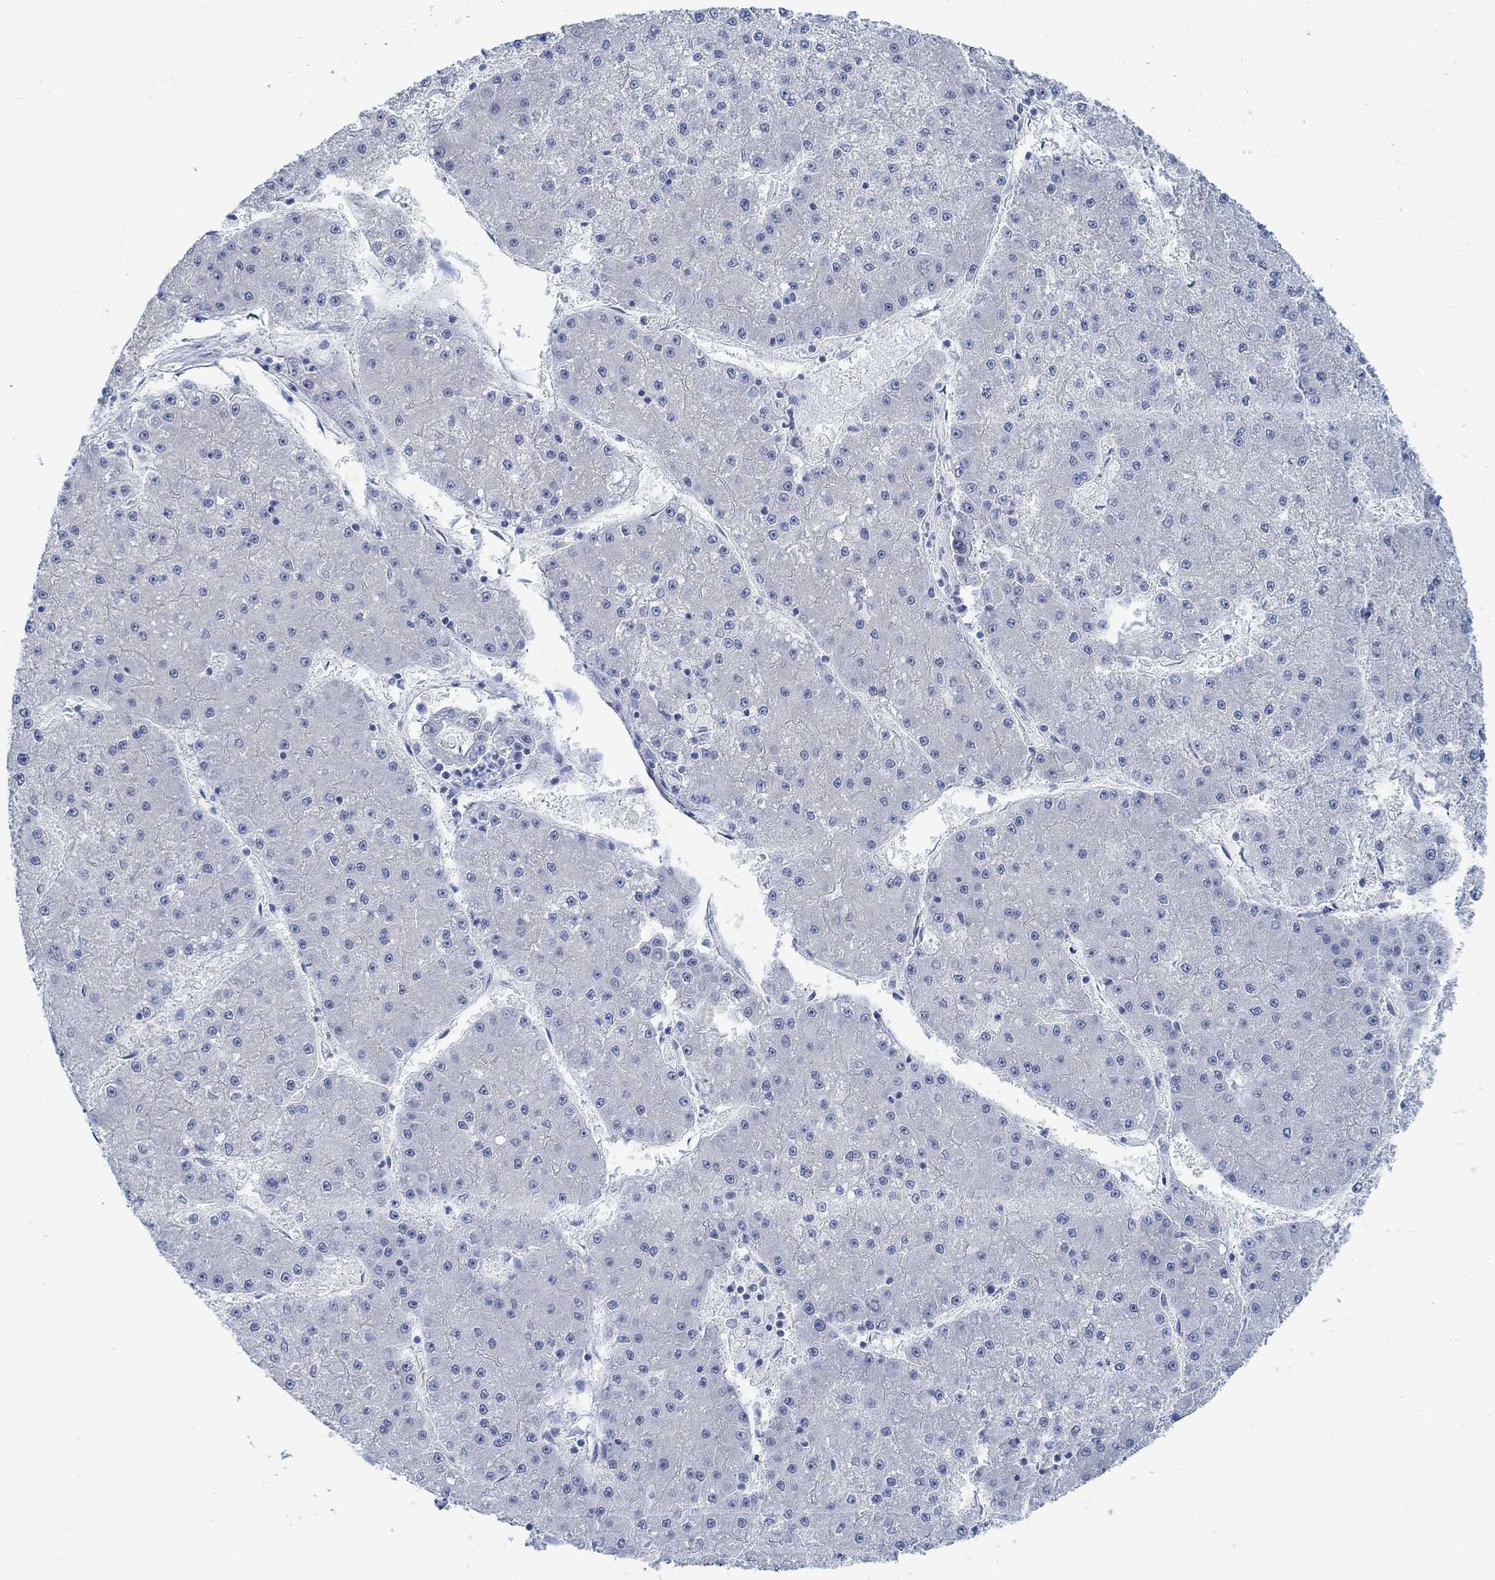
{"staining": {"intensity": "negative", "quantity": "none", "location": "none"}, "tissue": "liver cancer", "cell_type": "Tumor cells", "image_type": "cancer", "snomed": [{"axis": "morphology", "description": "Carcinoma, Hepatocellular, NOS"}, {"axis": "topography", "description": "Liver"}], "caption": "A histopathology image of hepatocellular carcinoma (liver) stained for a protein reveals no brown staining in tumor cells. The staining was performed using DAB to visualize the protein expression in brown, while the nuclei were stained in blue with hematoxylin (Magnification: 20x).", "gene": "RBM20", "patient": {"sex": "male", "age": 73}}